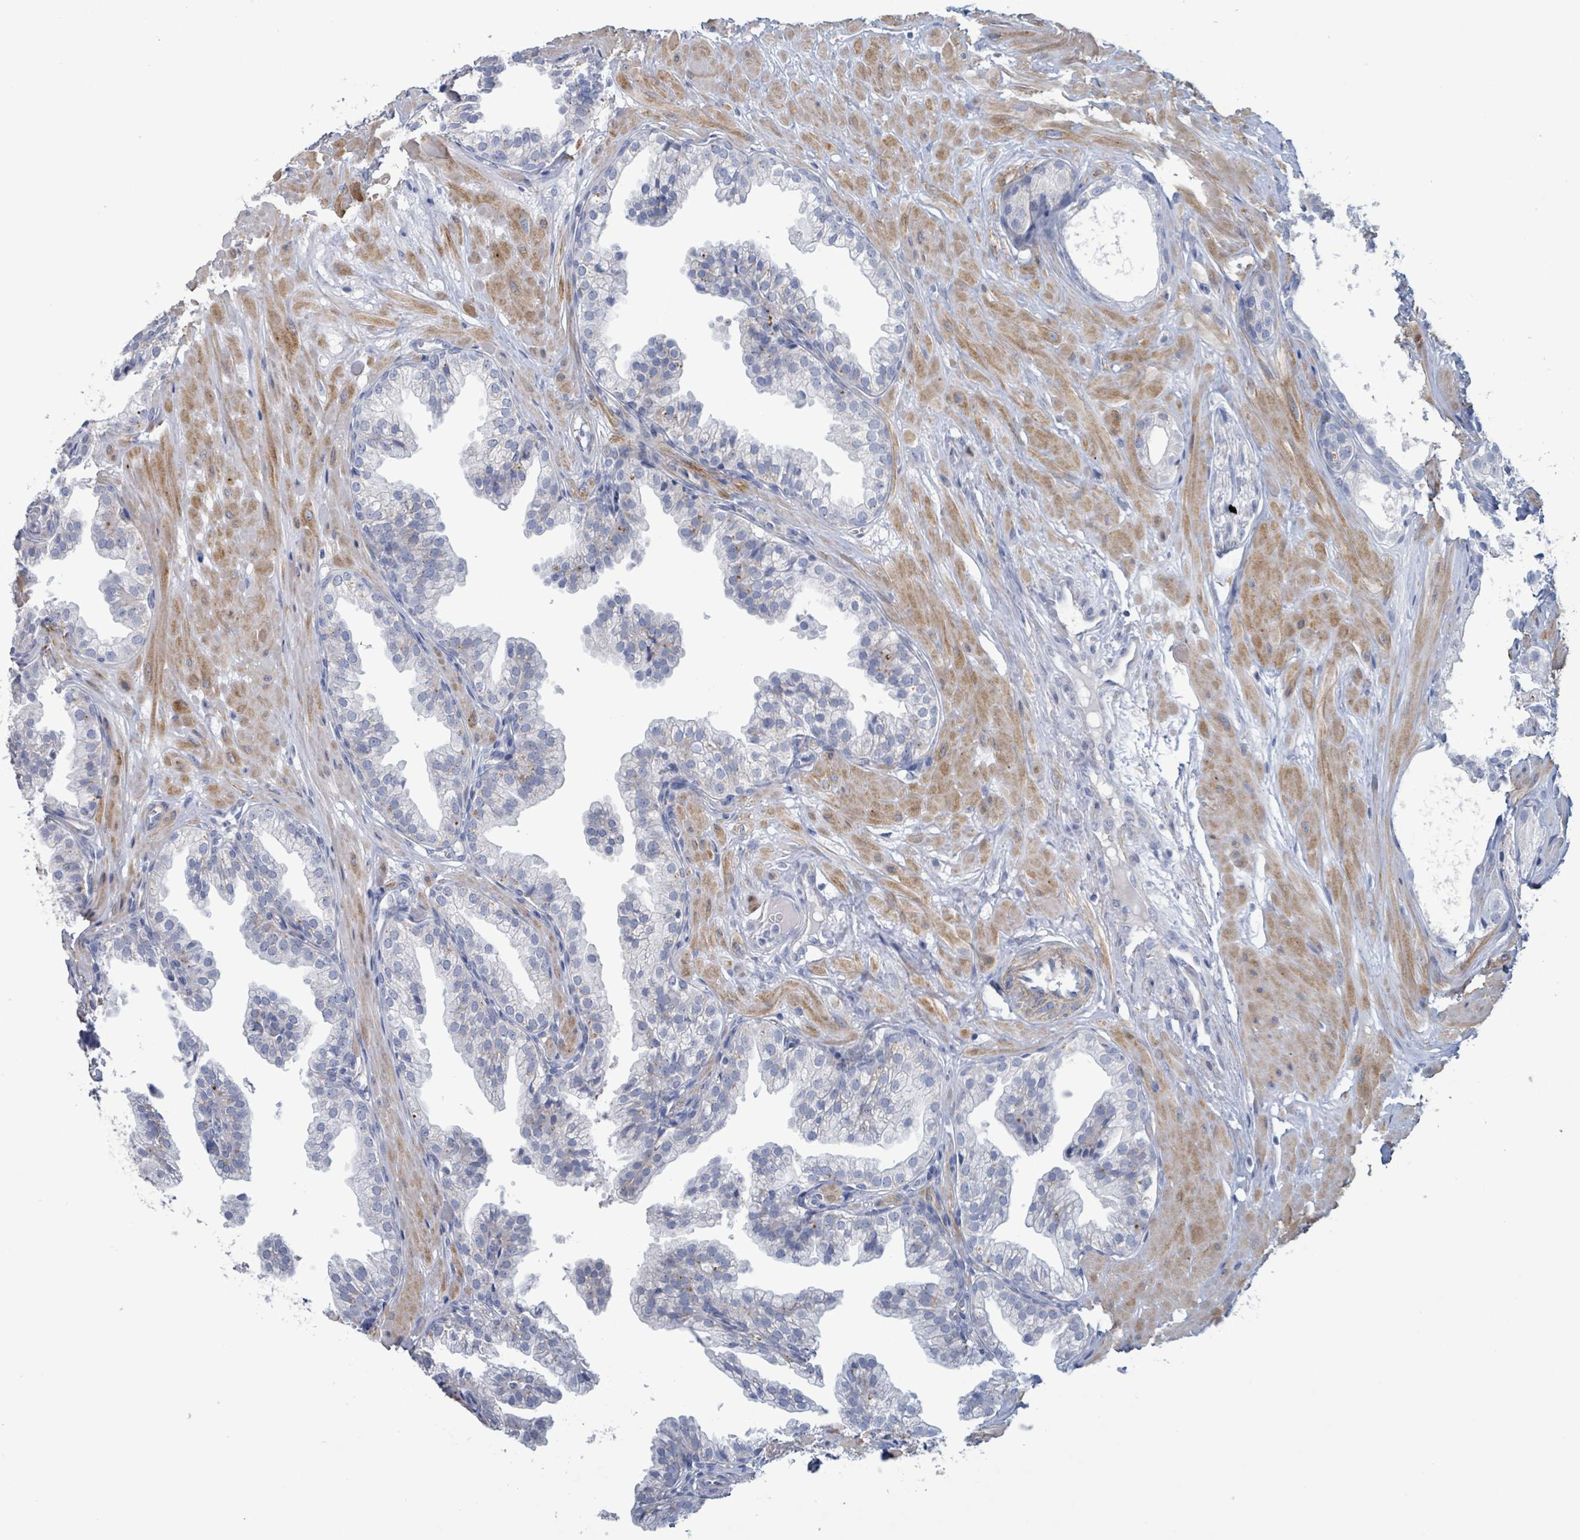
{"staining": {"intensity": "moderate", "quantity": "<25%", "location": "cytoplasmic/membranous"}, "tissue": "prostate", "cell_type": "Glandular cells", "image_type": "normal", "snomed": [{"axis": "morphology", "description": "Normal tissue, NOS"}, {"axis": "topography", "description": "Prostate"}, {"axis": "topography", "description": "Peripheral nerve tissue"}], "caption": "A histopathology image of prostate stained for a protein demonstrates moderate cytoplasmic/membranous brown staining in glandular cells. (IHC, brightfield microscopy, high magnification).", "gene": "PKLR", "patient": {"sex": "male", "age": 55}}